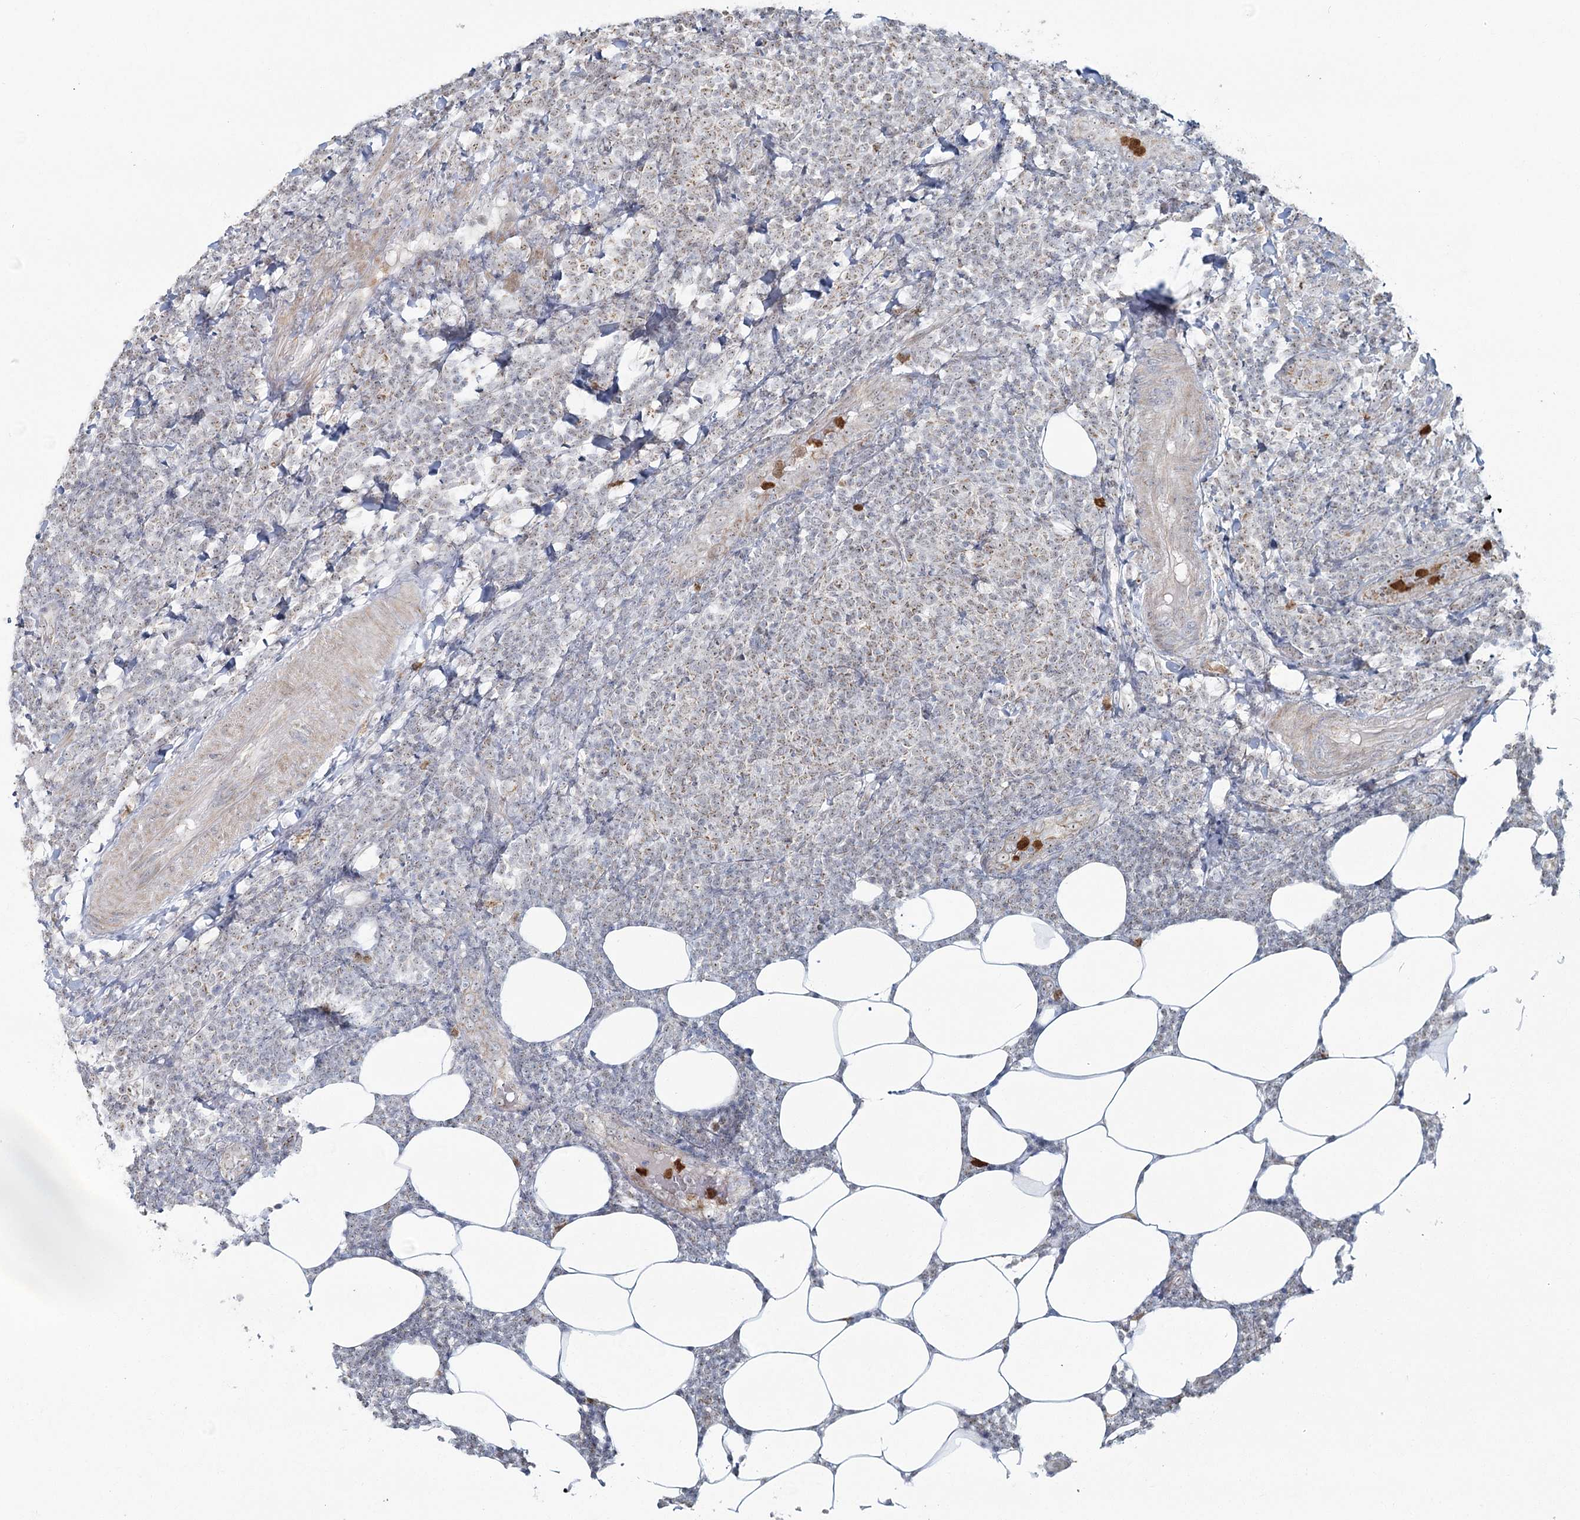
{"staining": {"intensity": "weak", "quantity": "<25%", "location": "cytoplasmic/membranous"}, "tissue": "lymphoma", "cell_type": "Tumor cells", "image_type": "cancer", "snomed": [{"axis": "morphology", "description": "Malignant lymphoma, non-Hodgkin's type, Low grade"}, {"axis": "topography", "description": "Lymph node"}], "caption": "DAB immunohistochemical staining of human lymphoma shows no significant positivity in tumor cells. (DAB immunohistochemistry visualized using brightfield microscopy, high magnification).", "gene": "ATAD1", "patient": {"sex": "male", "age": 66}}